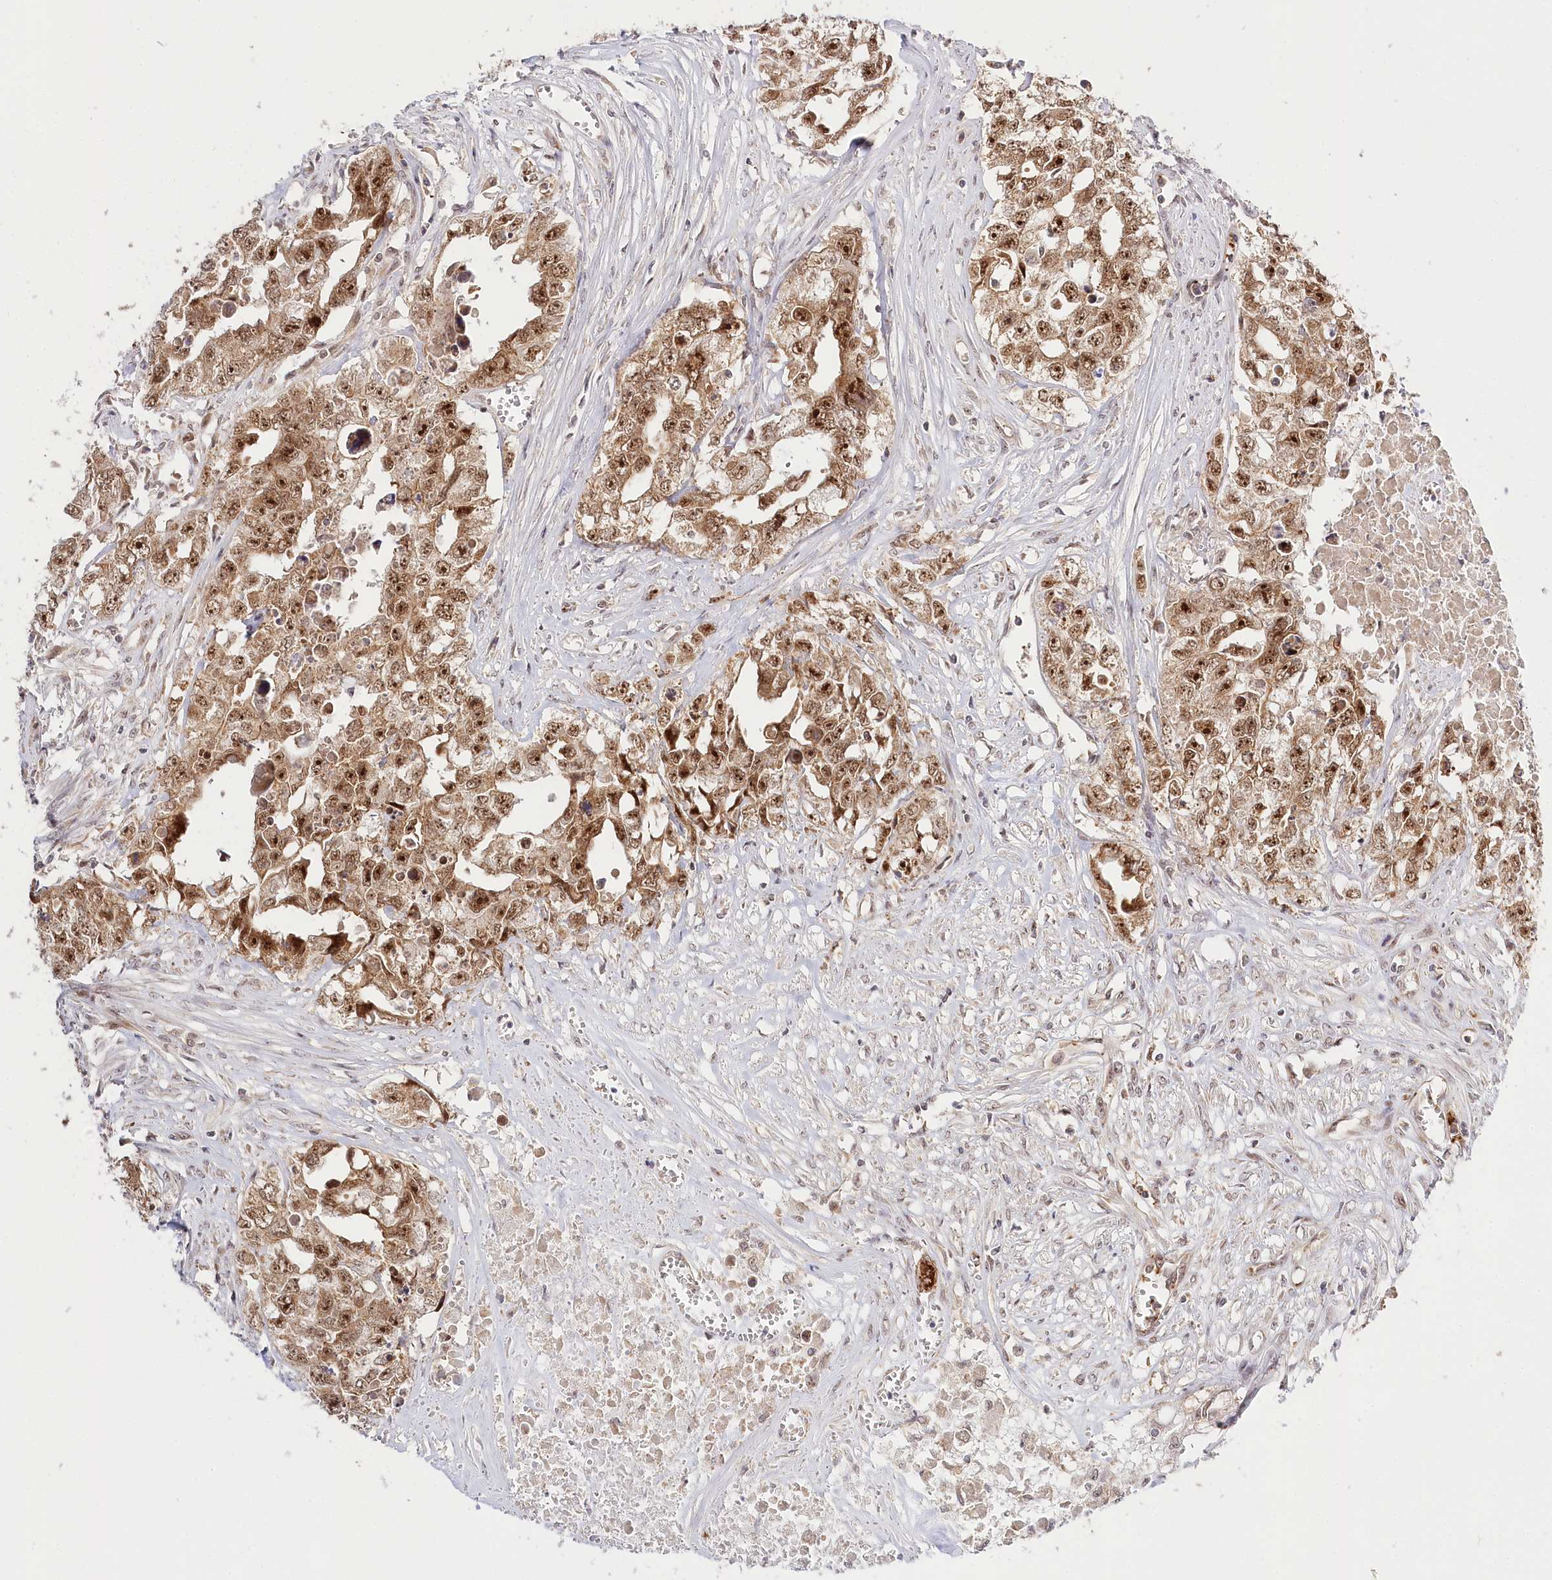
{"staining": {"intensity": "moderate", "quantity": ">75%", "location": "cytoplasmic/membranous,nuclear"}, "tissue": "testis cancer", "cell_type": "Tumor cells", "image_type": "cancer", "snomed": [{"axis": "morphology", "description": "Seminoma, NOS"}, {"axis": "morphology", "description": "Carcinoma, Embryonal, NOS"}, {"axis": "topography", "description": "Testis"}], "caption": "Tumor cells demonstrate medium levels of moderate cytoplasmic/membranous and nuclear positivity in about >75% of cells in testis seminoma.", "gene": "RTN4IP1", "patient": {"sex": "male", "age": 43}}